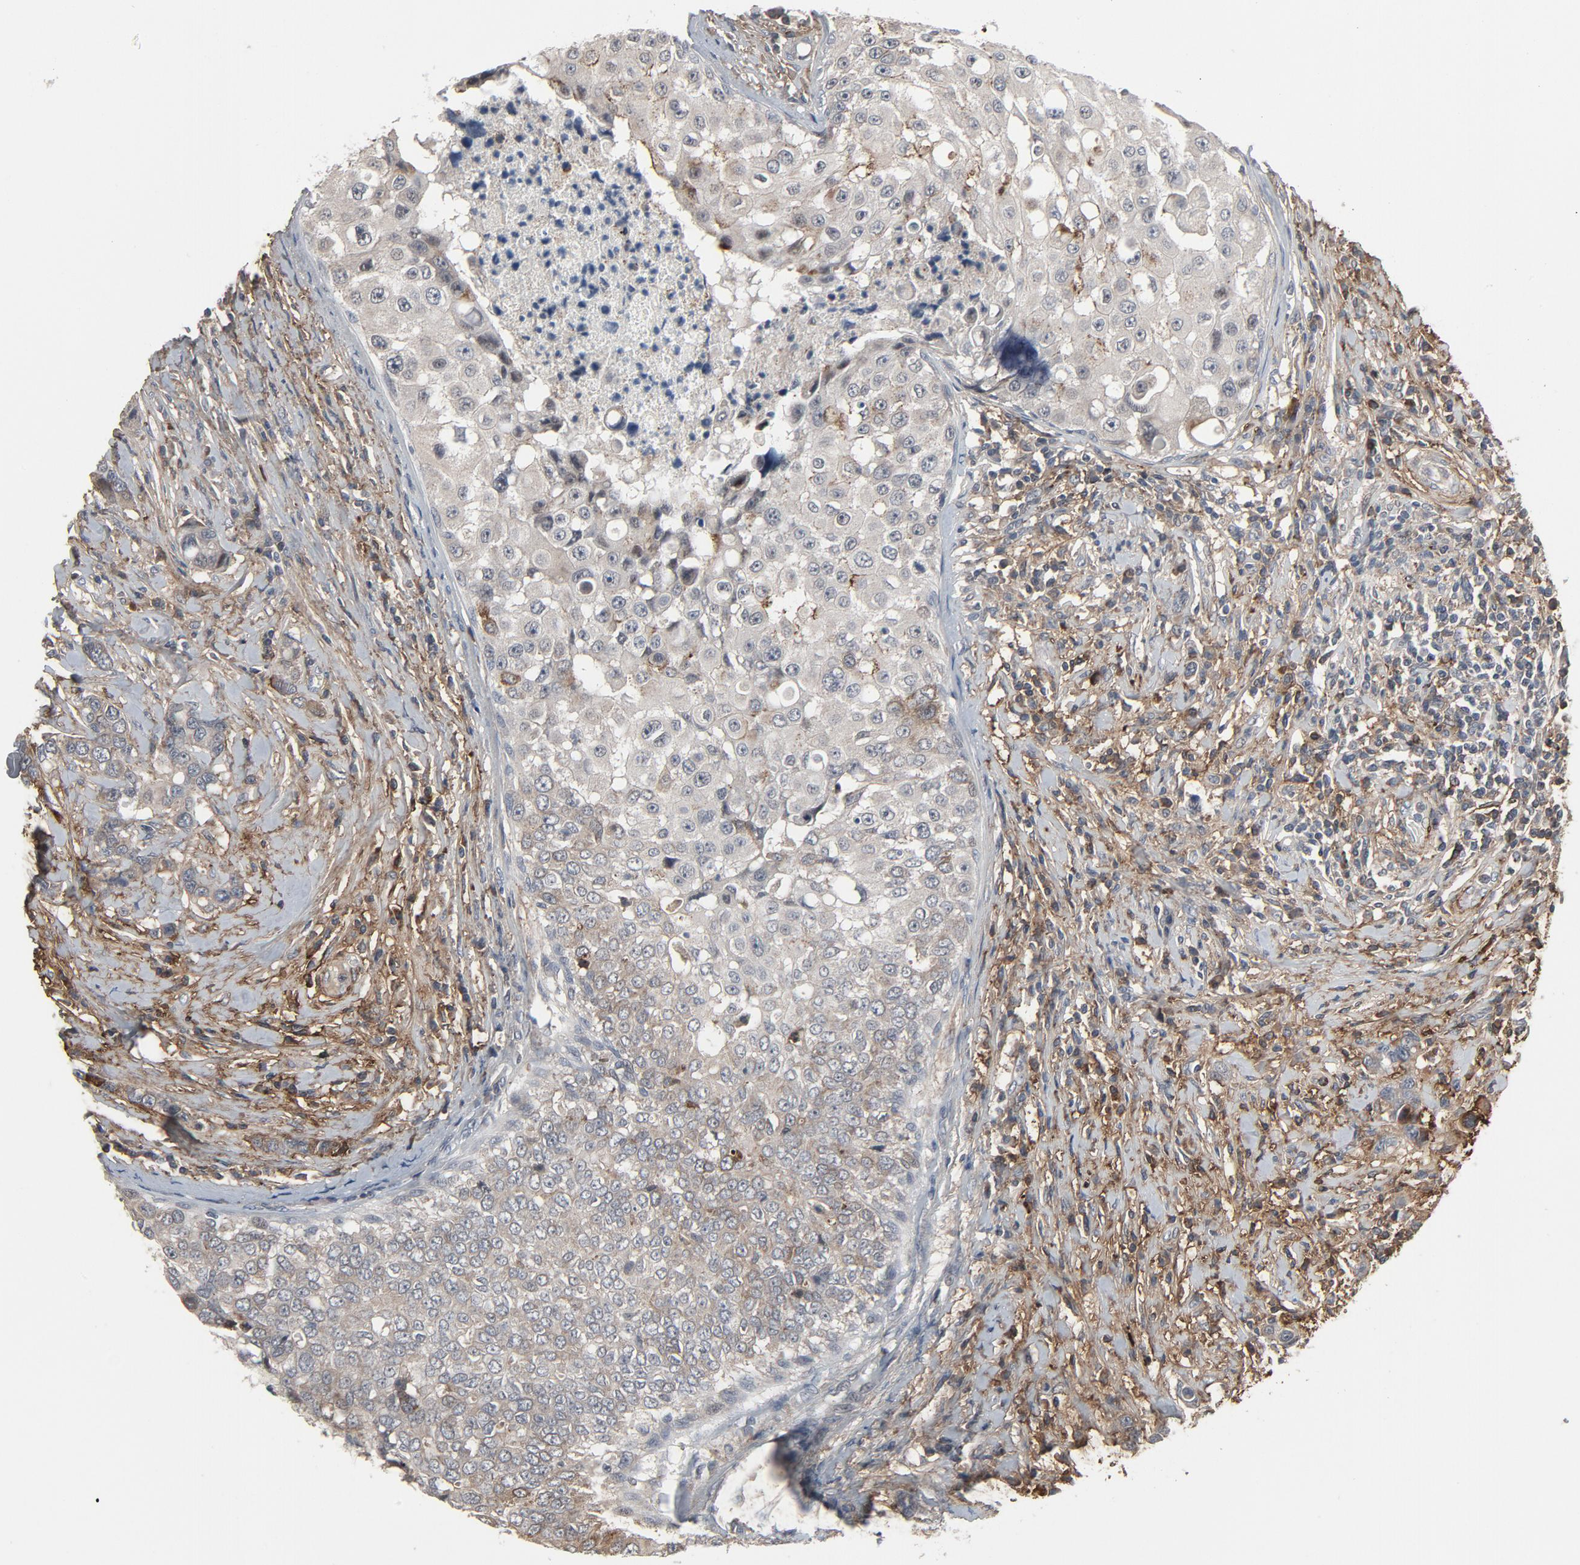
{"staining": {"intensity": "negative", "quantity": "none", "location": "none"}, "tissue": "breast cancer", "cell_type": "Tumor cells", "image_type": "cancer", "snomed": [{"axis": "morphology", "description": "Duct carcinoma"}, {"axis": "topography", "description": "Breast"}], "caption": "Image shows no significant protein staining in tumor cells of invasive ductal carcinoma (breast).", "gene": "PDZD4", "patient": {"sex": "female", "age": 27}}